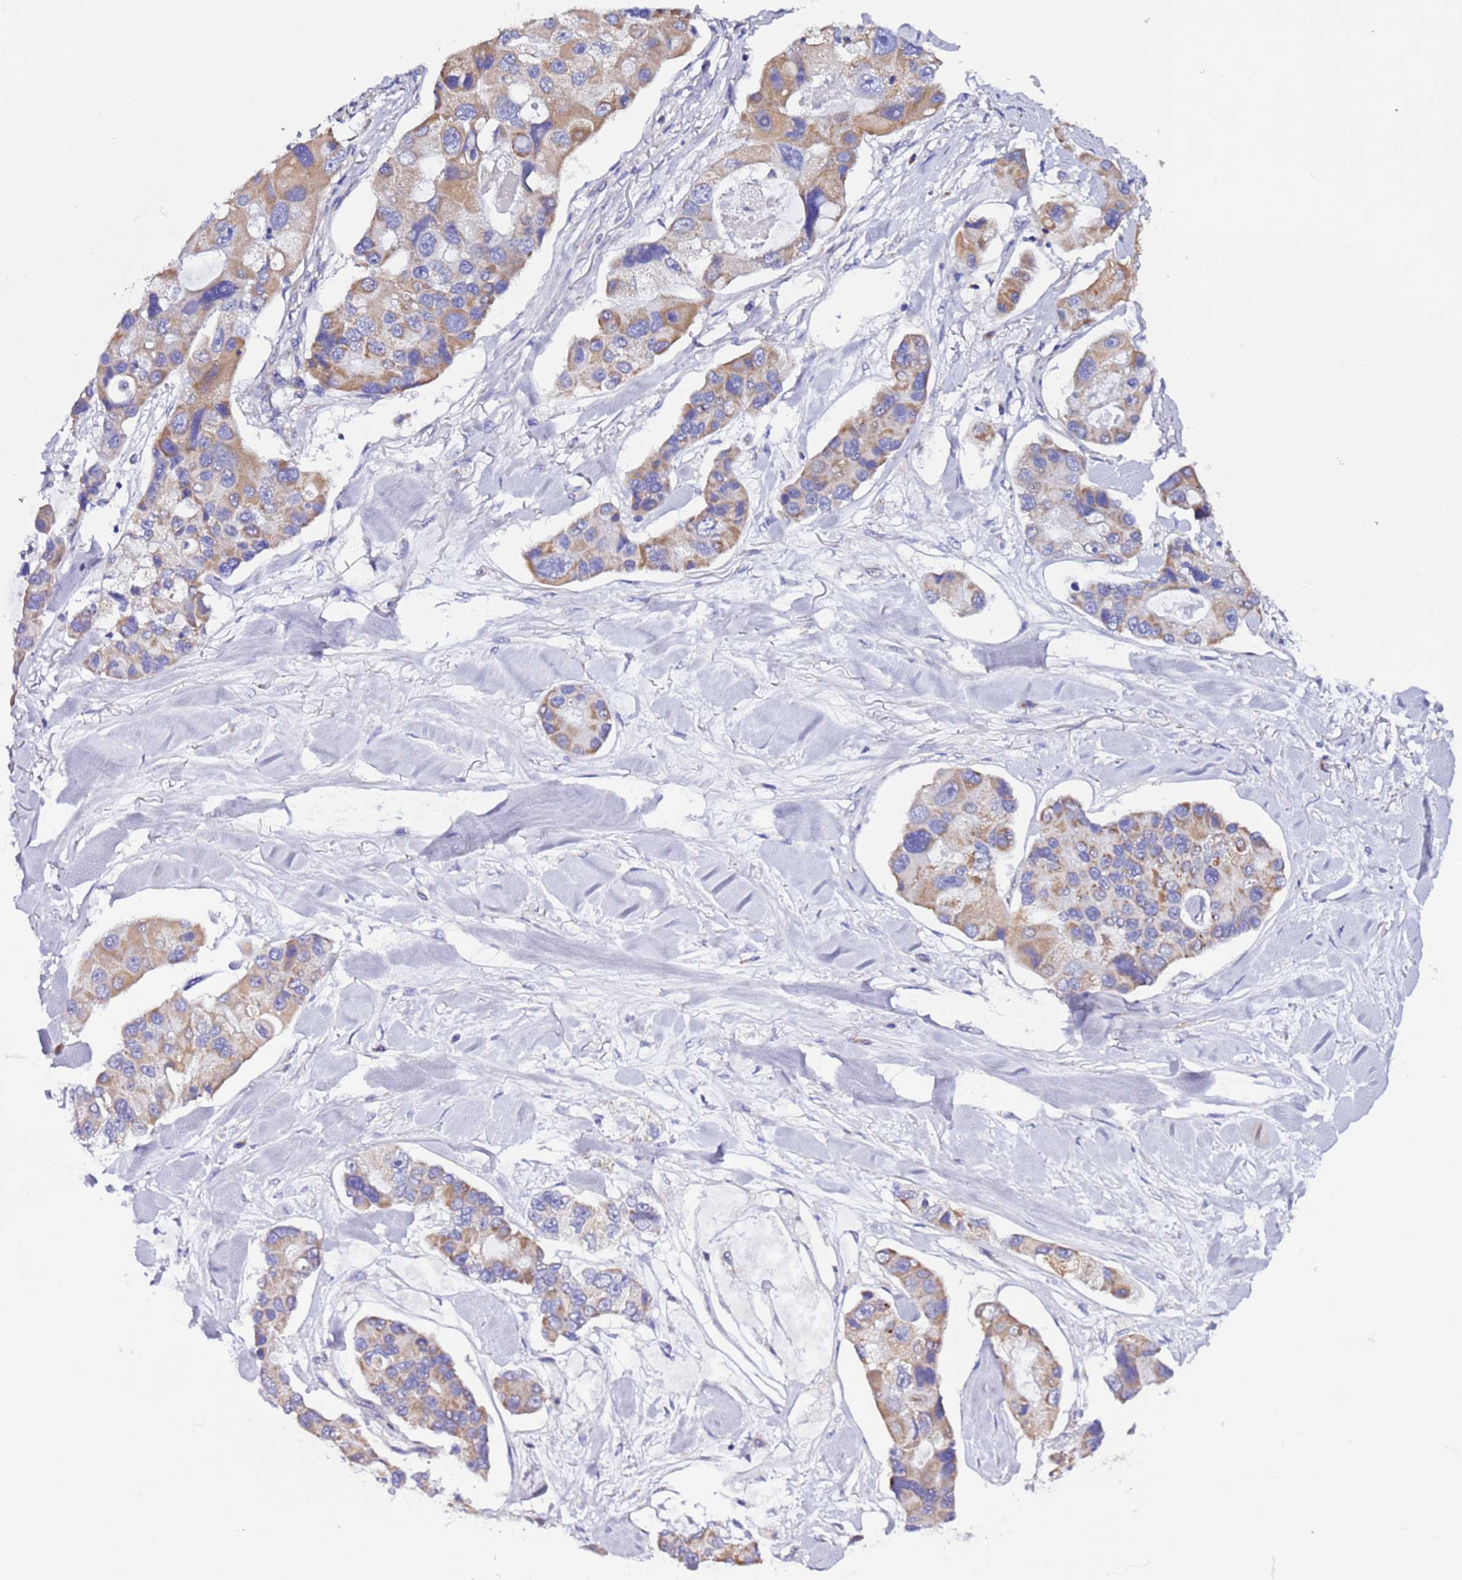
{"staining": {"intensity": "moderate", "quantity": ">75%", "location": "cytoplasmic/membranous"}, "tissue": "lung cancer", "cell_type": "Tumor cells", "image_type": "cancer", "snomed": [{"axis": "morphology", "description": "Adenocarcinoma, NOS"}, {"axis": "topography", "description": "Lung"}], "caption": "Lung cancer stained with DAB immunohistochemistry (IHC) exhibits medium levels of moderate cytoplasmic/membranous expression in about >75% of tumor cells.", "gene": "AHI1", "patient": {"sex": "female", "age": 54}}